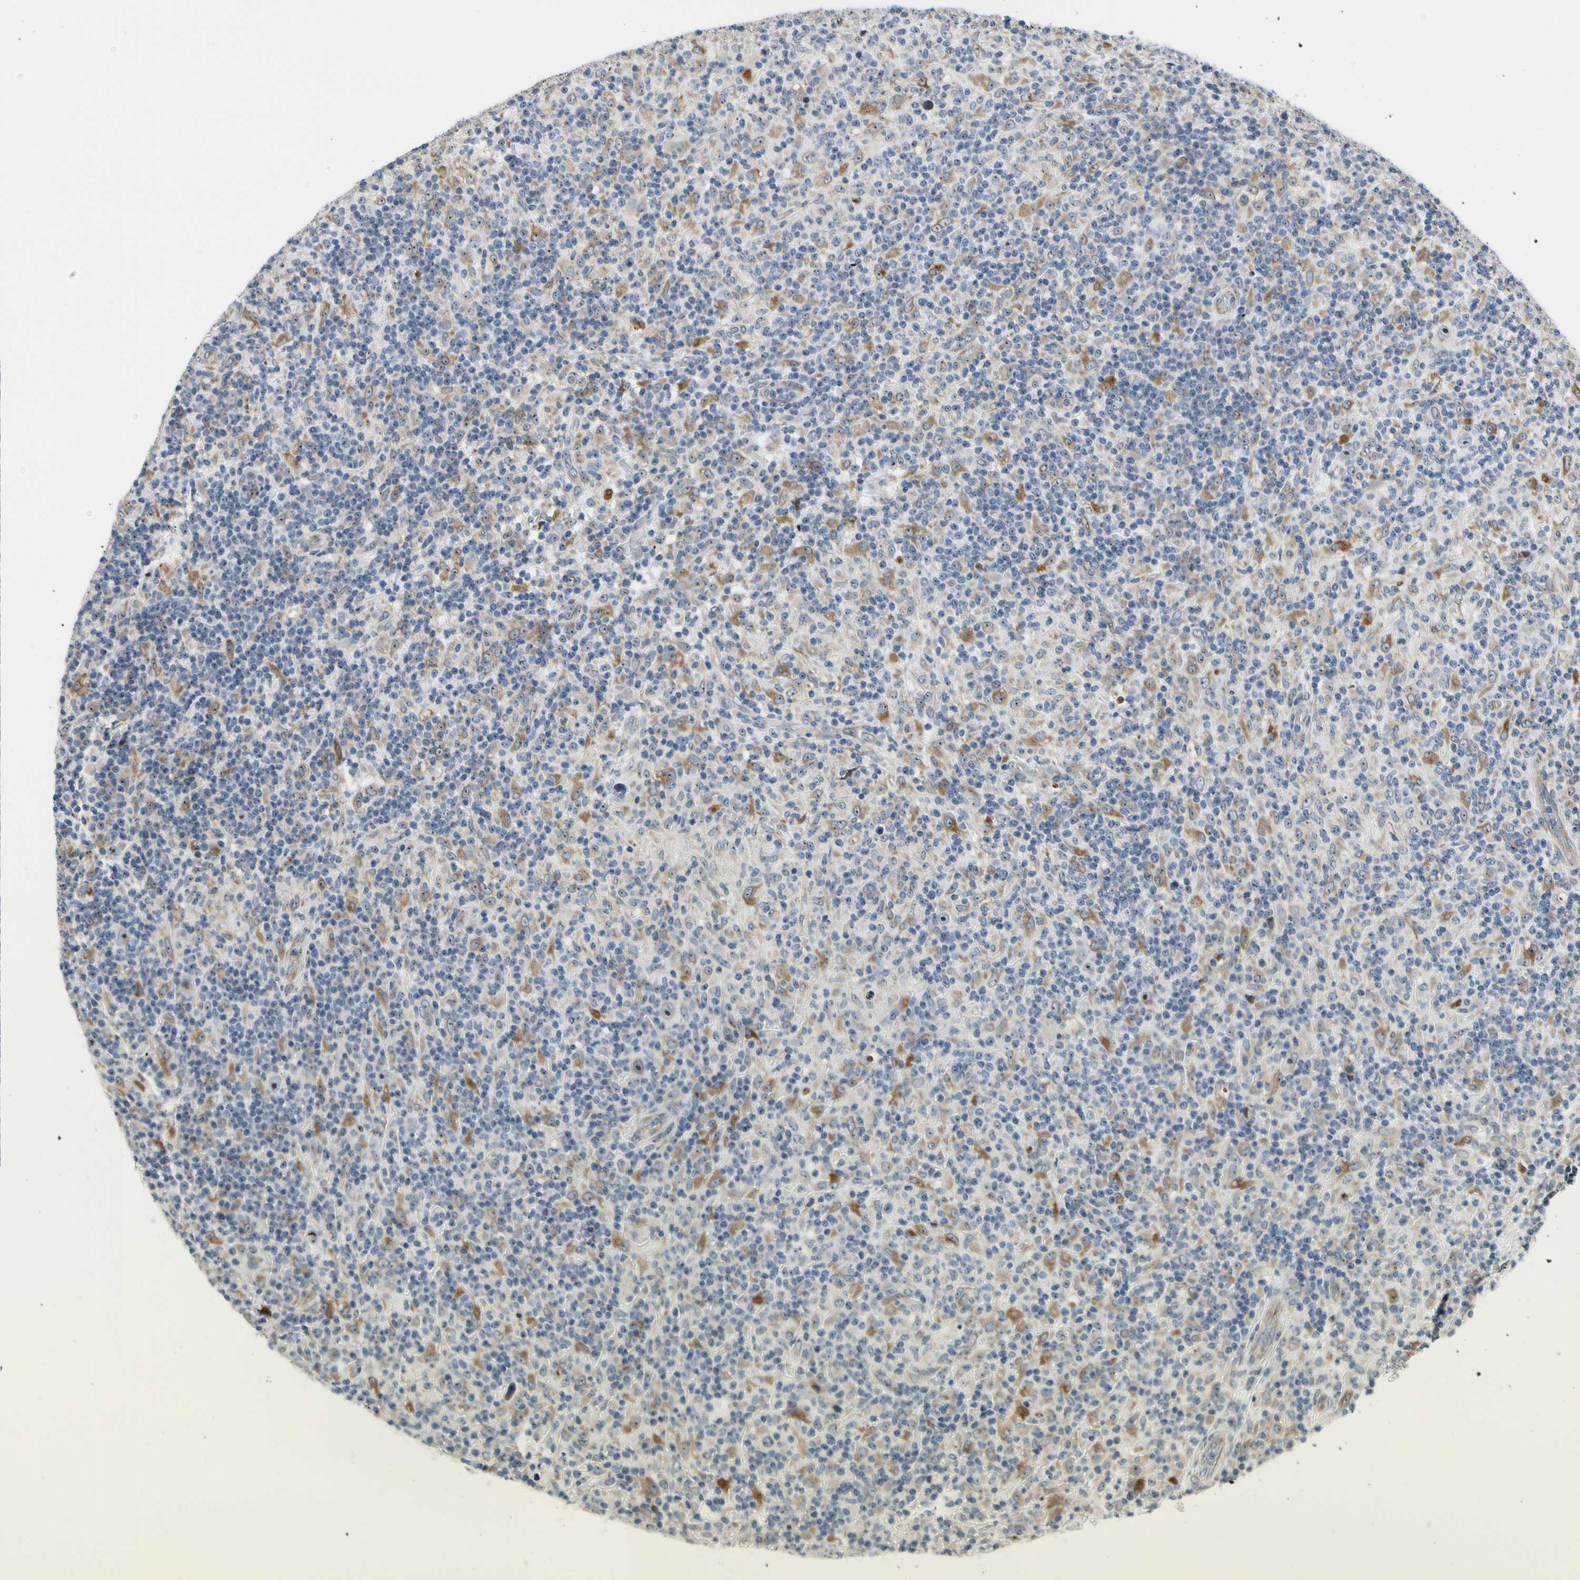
{"staining": {"intensity": "moderate", "quantity": ">75%", "location": "cytoplasmic/membranous,nuclear"}, "tissue": "lymphoma", "cell_type": "Tumor cells", "image_type": "cancer", "snomed": [{"axis": "morphology", "description": "Hodgkin's disease, NOS"}, {"axis": "topography", "description": "Lymph node"}], "caption": "Lymphoma stained with IHC displays moderate cytoplasmic/membranous and nuclear staining in about >75% of tumor cells. The protein of interest is stained brown, and the nuclei are stained in blue (DAB (3,3'-diaminobenzidine) IHC with brightfield microscopy, high magnification).", "gene": "TMED7", "patient": {"sex": "male", "age": 70}}